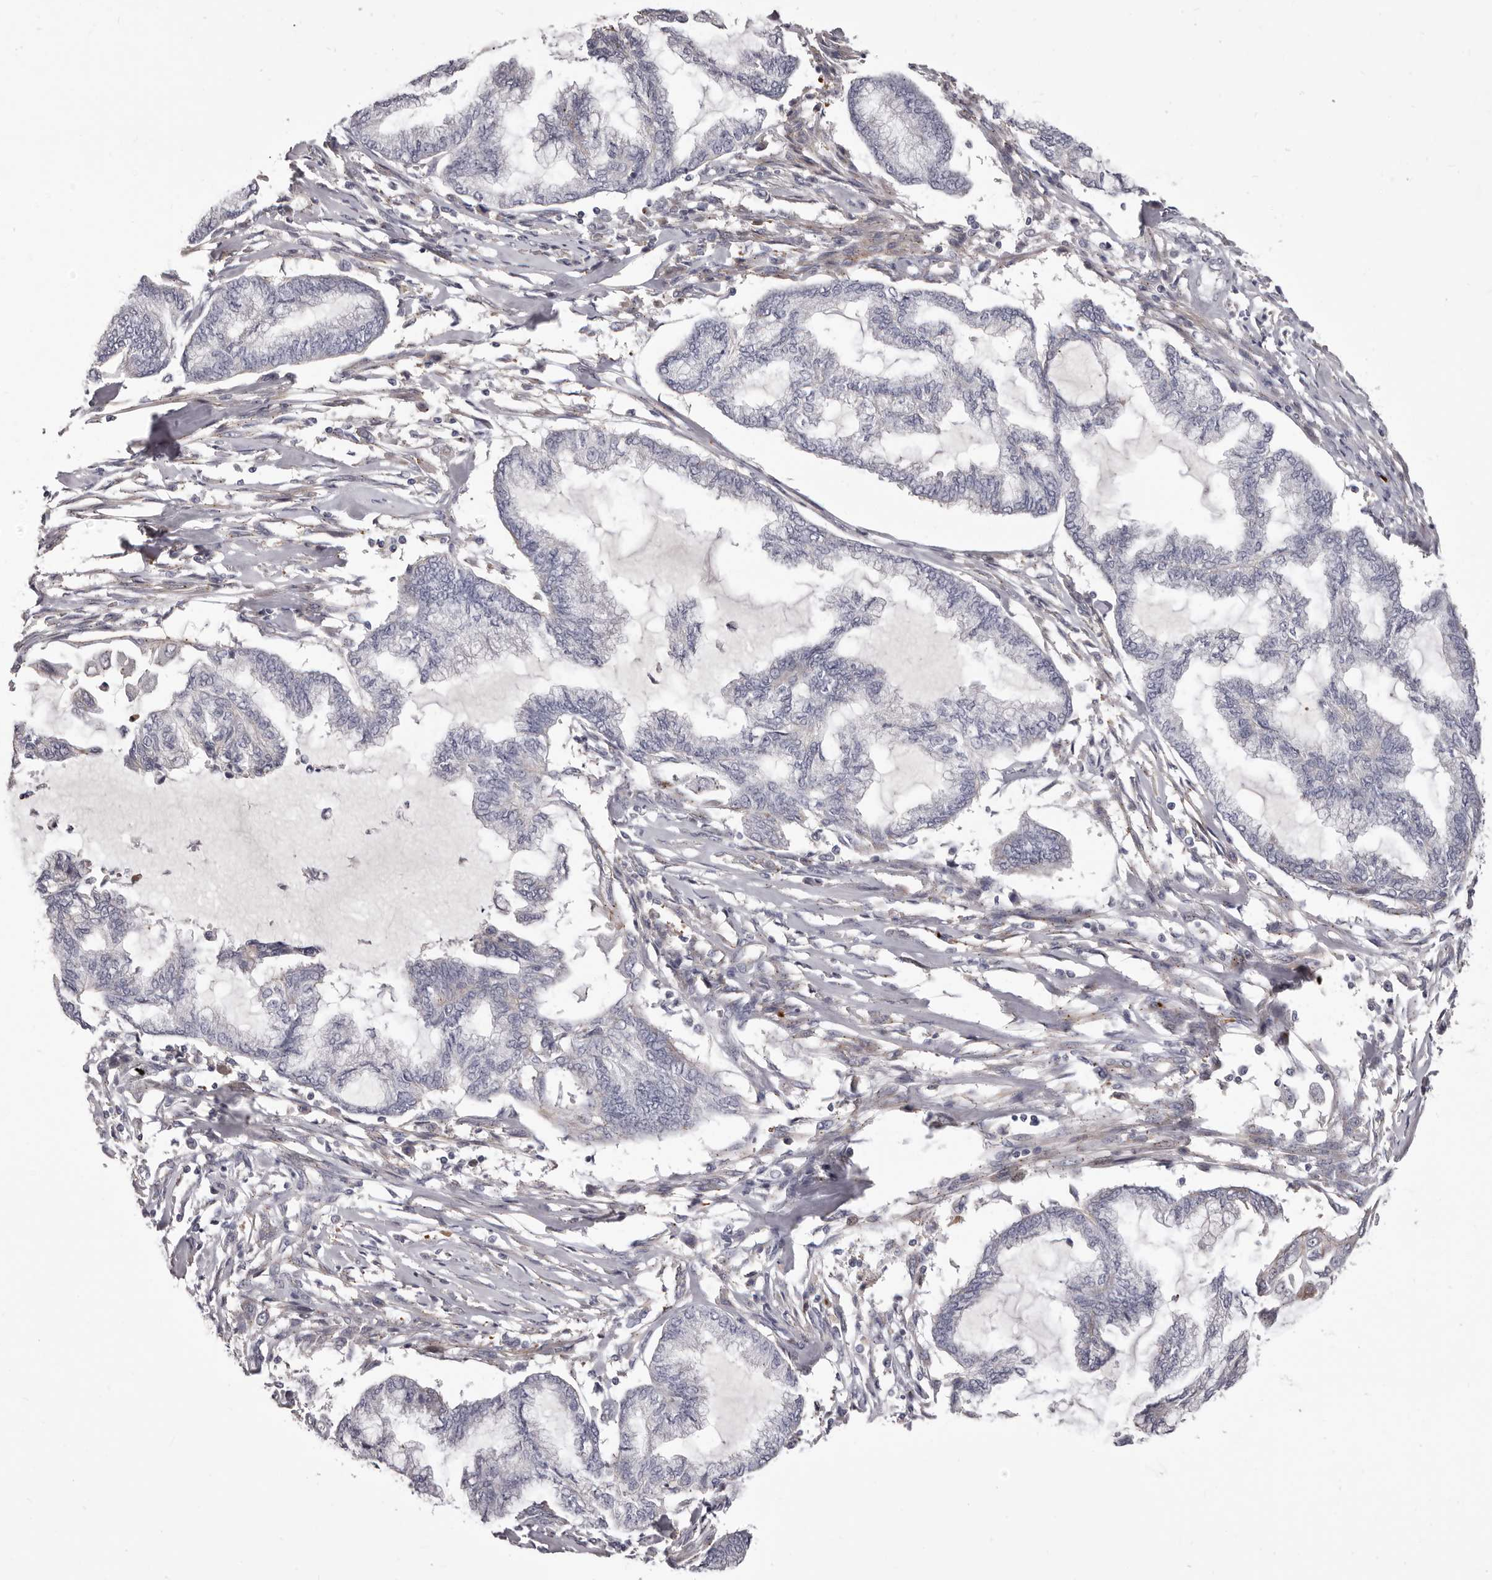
{"staining": {"intensity": "negative", "quantity": "none", "location": "none"}, "tissue": "endometrial cancer", "cell_type": "Tumor cells", "image_type": "cancer", "snomed": [{"axis": "morphology", "description": "Adenocarcinoma, NOS"}, {"axis": "topography", "description": "Endometrium"}], "caption": "Image shows no protein expression in tumor cells of adenocarcinoma (endometrial) tissue.", "gene": "PEG10", "patient": {"sex": "female", "age": 86}}